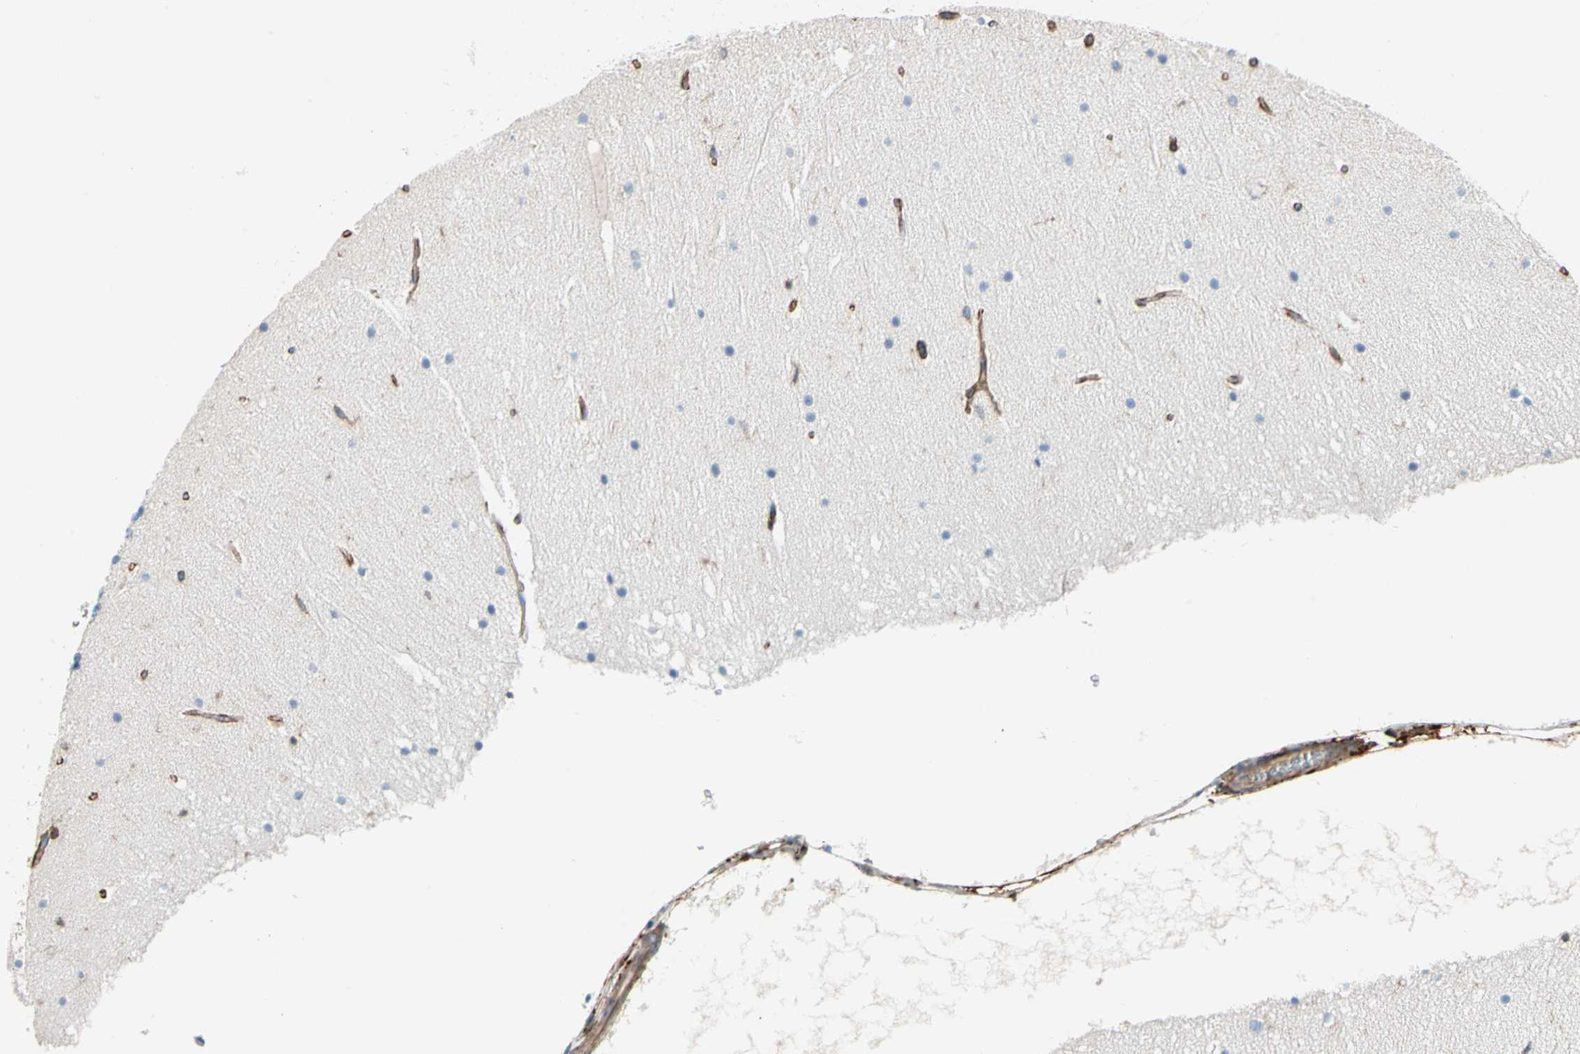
{"staining": {"intensity": "negative", "quantity": "none", "location": "none"}, "tissue": "cerebellum", "cell_type": "Cells in granular layer", "image_type": "normal", "snomed": [{"axis": "morphology", "description": "Normal tissue, NOS"}, {"axis": "topography", "description": "Cerebellum"}], "caption": "Immunohistochemistry photomicrograph of benign human cerebellum stained for a protein (brown), which exhibits no expression in cells in granular layer.", "gene": "EPB41L2", "patient": {"sex": "female", "age": 19}}